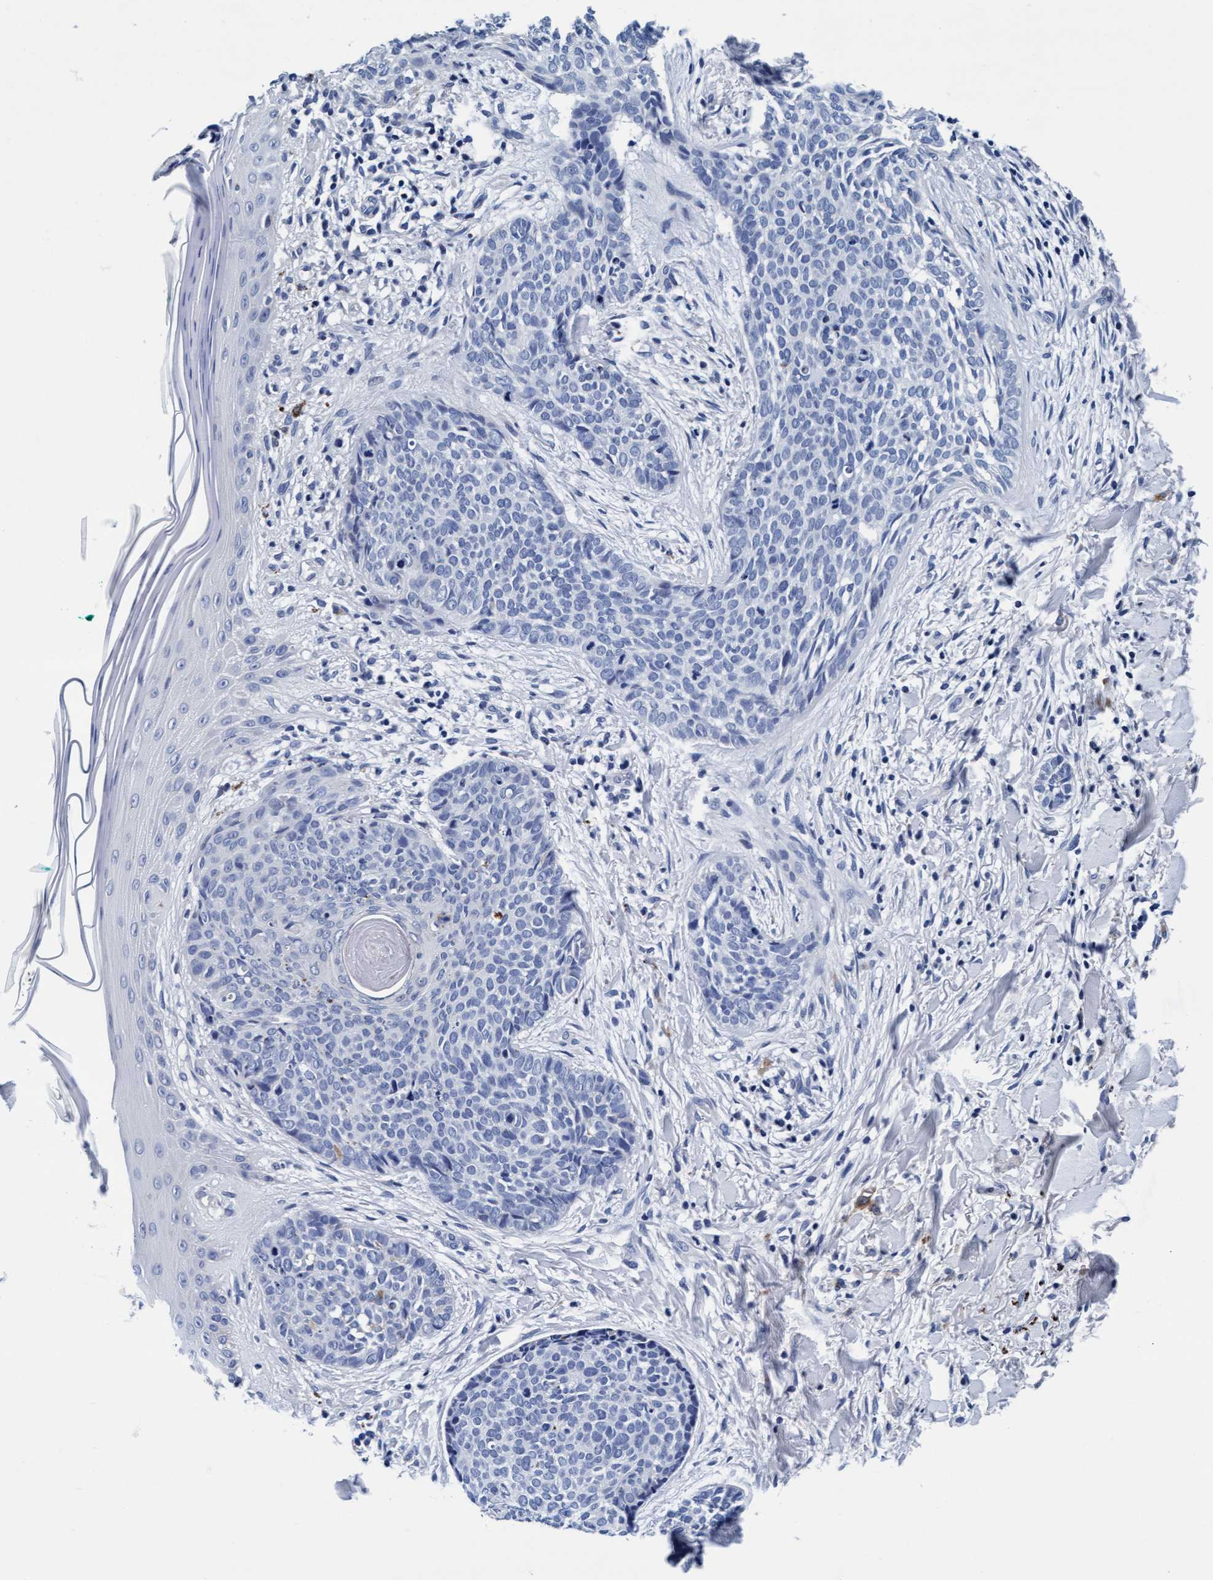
{"staining": {"intensity": "negative", "quantity": "none", "location": "none"}, "tissue": "skin cancer", "cell_type": "Tumor cells", "image_type": "cancer", "snomed": [{"axis": "morphology", "description": "Normal tissue, NOS"}, {"axis": "morphology", "description": "Basal cell carcinoma"}, {"axis": "topography", "description": "Skin"}], "caption": "Immunohistochemistry photomicrograph of skin cancer stained for a protein (brown), which demonstrates no staining in tumor cells.", "gene": "ARSG", "patient": {"sex": "male", "age": 67}}